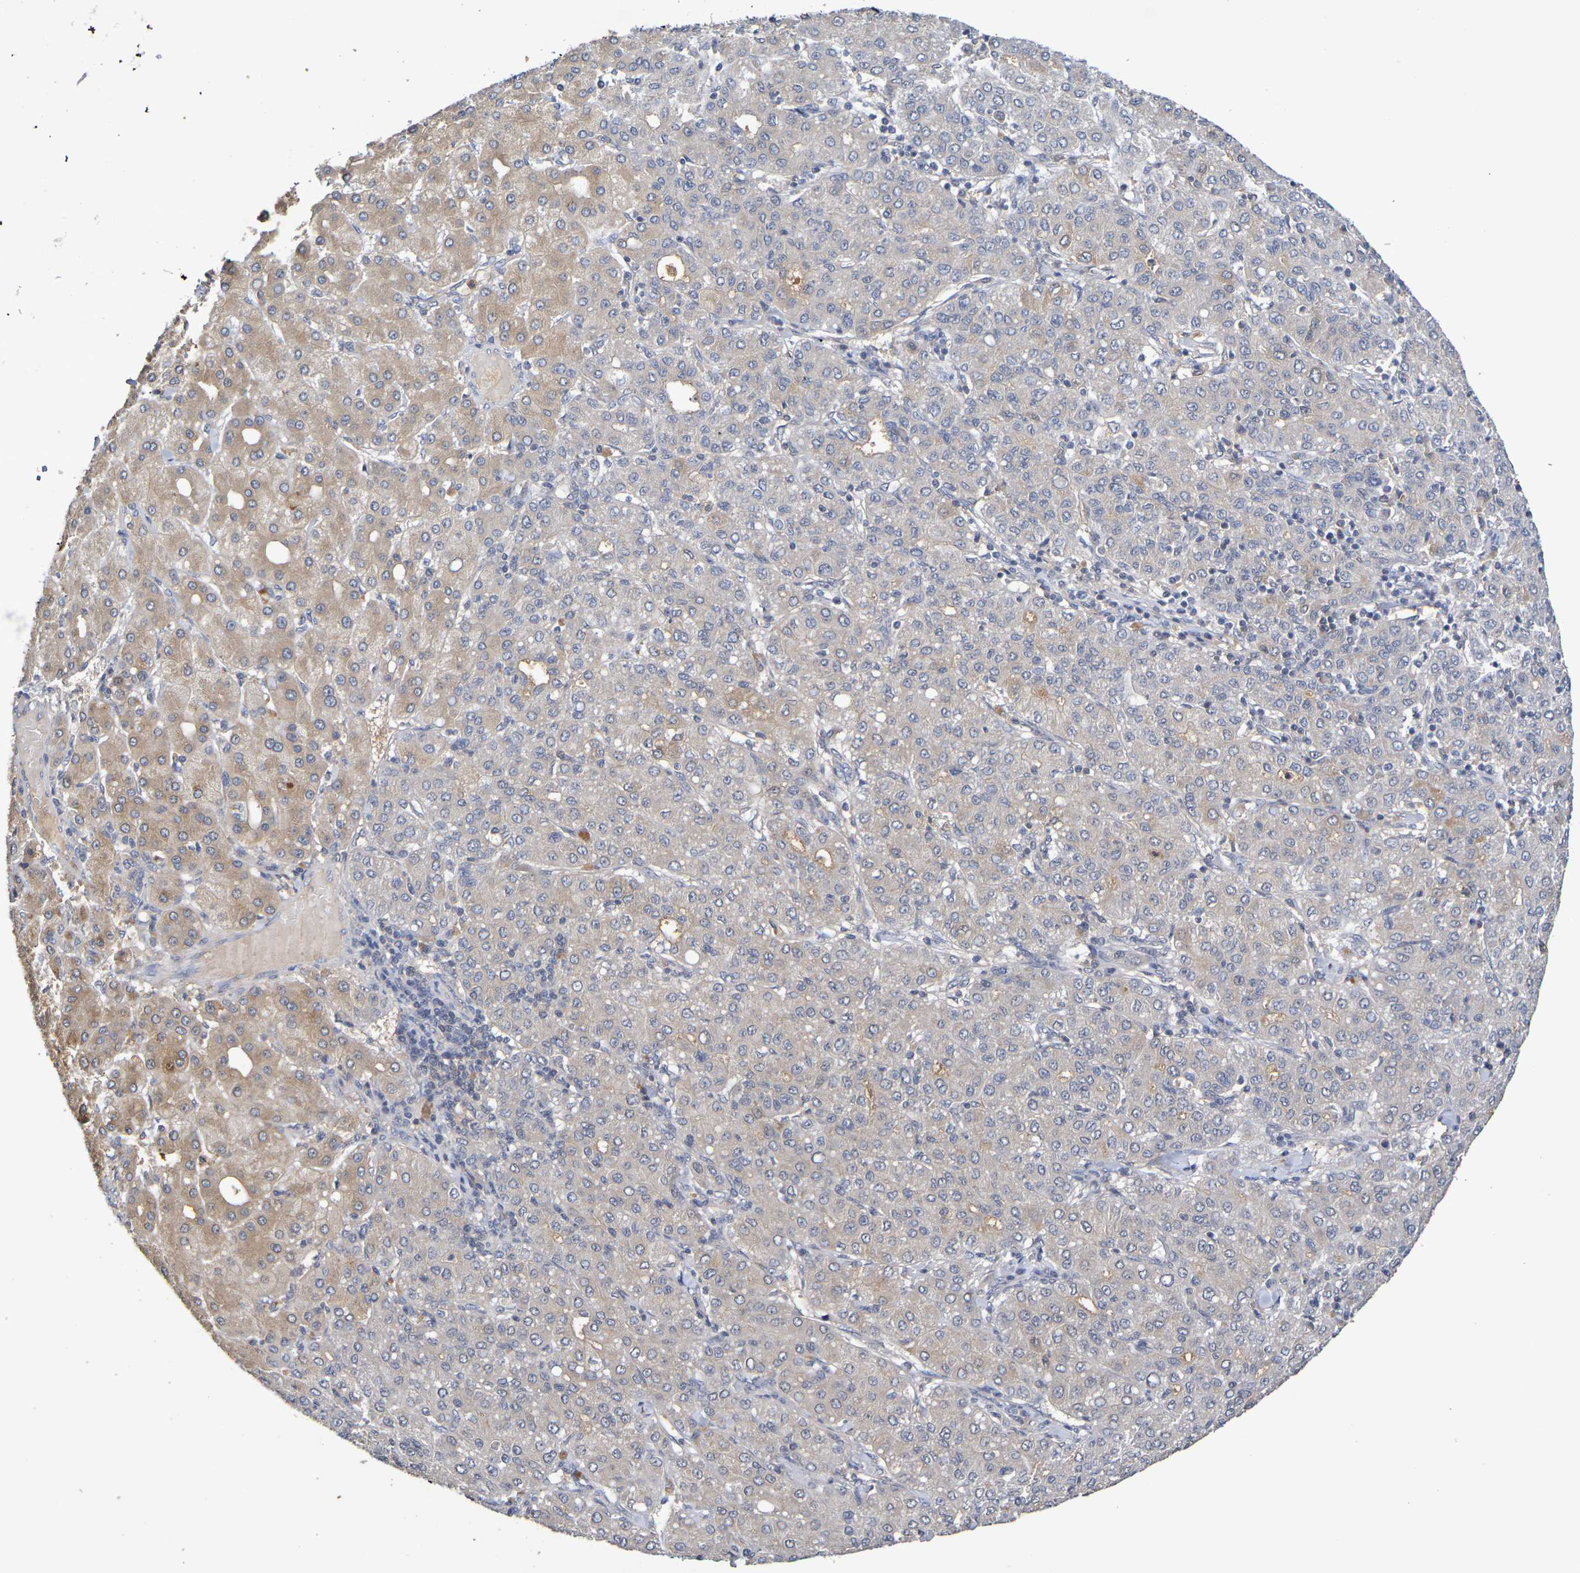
{"staining": {"intensity": "weak", "quantity": ">75%", "location": "cytoplasmic/membranous"}, "tissue": "liver cancer", "cell_type": "Tumor cells", "image_type": "cancer", "snomed": [{"axis": "morphology", "description": "Carcinoma, Hepatocellular, NOS"}, {"axis": "topography", "description": "Liver"}], "caption": "A low amount of weak cytoplasmic/membranous positivity is appreciated in approximately >75% of tumor cells in liver cancer tissue. The staining is performed using DAB brown chromogen to label protein expression. The nuclei are counter-stained blue using hematoxylin.", "gene": "TERF2", "patient": {"sex": "male", "age": 65}}